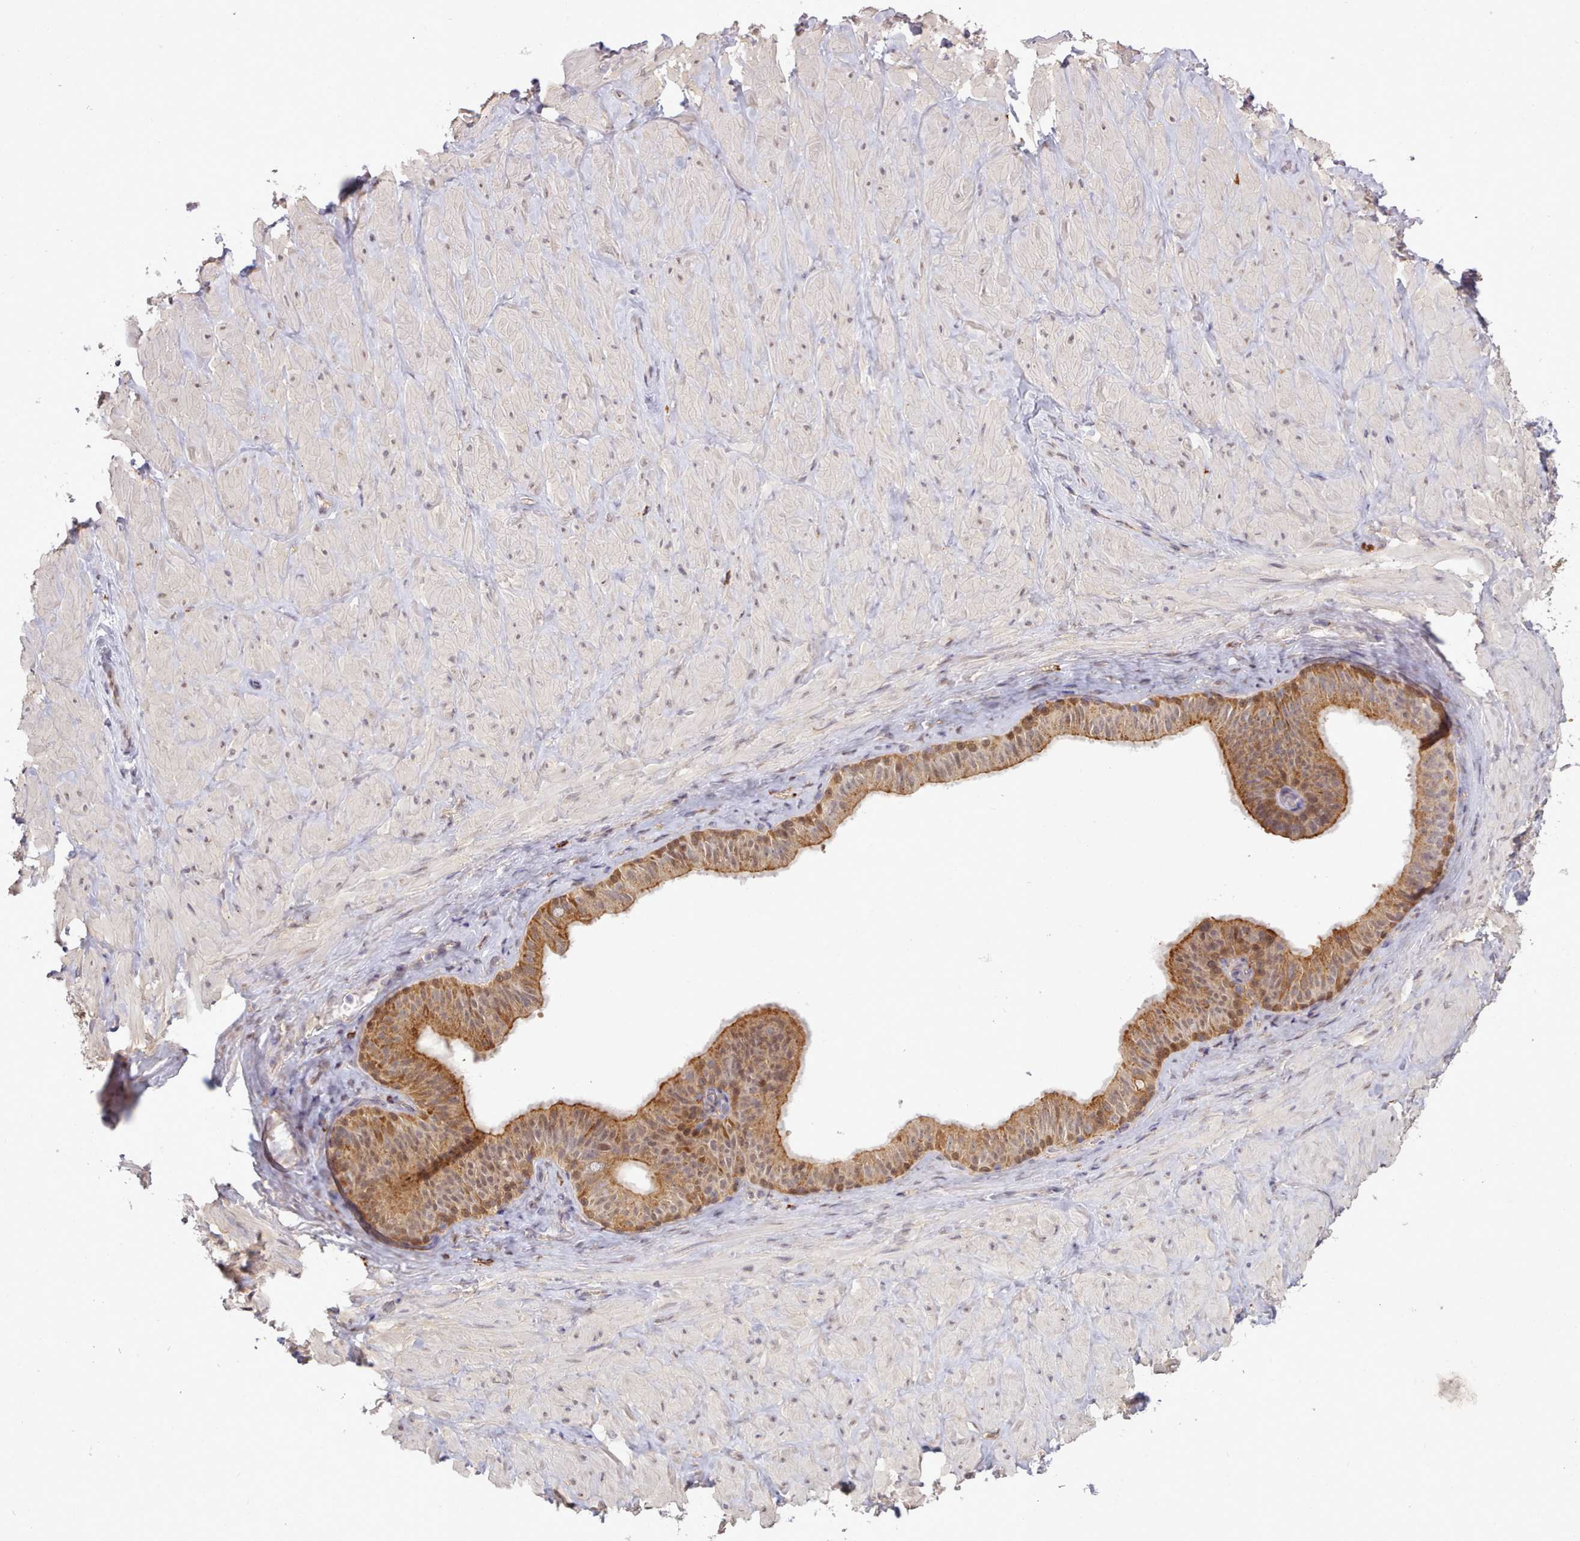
{"staining": {"intensity": "moderate", "quantity": "25%-75%", "location": "cytoplasmic/membranous"}, "tissue": "soft tissue", "cell_type": "Chondrocytes", "image_type": "normal", "snomed": [{"axis": "morphology", "description": "Normal tissue, NOS"}, {"axis": "topography", "description": "Soft tissue"}, {"axis": "topography", "description": "Vascular tissue"}], "caption": "A high-resolution photomicrograph shows IHC staining of normal soft tissue, which shows moderate cytoplasmic/membranous positivity in about 25%-75% of chondrocytes. The staining was performed using DAB (3,3'-diaminobenzidine), with brown indicating positive protein expression. Nuclei are stained blue with hematoxylin.", "gene": "ARL17A", "patient": {"sex": "male", "age": 41}}